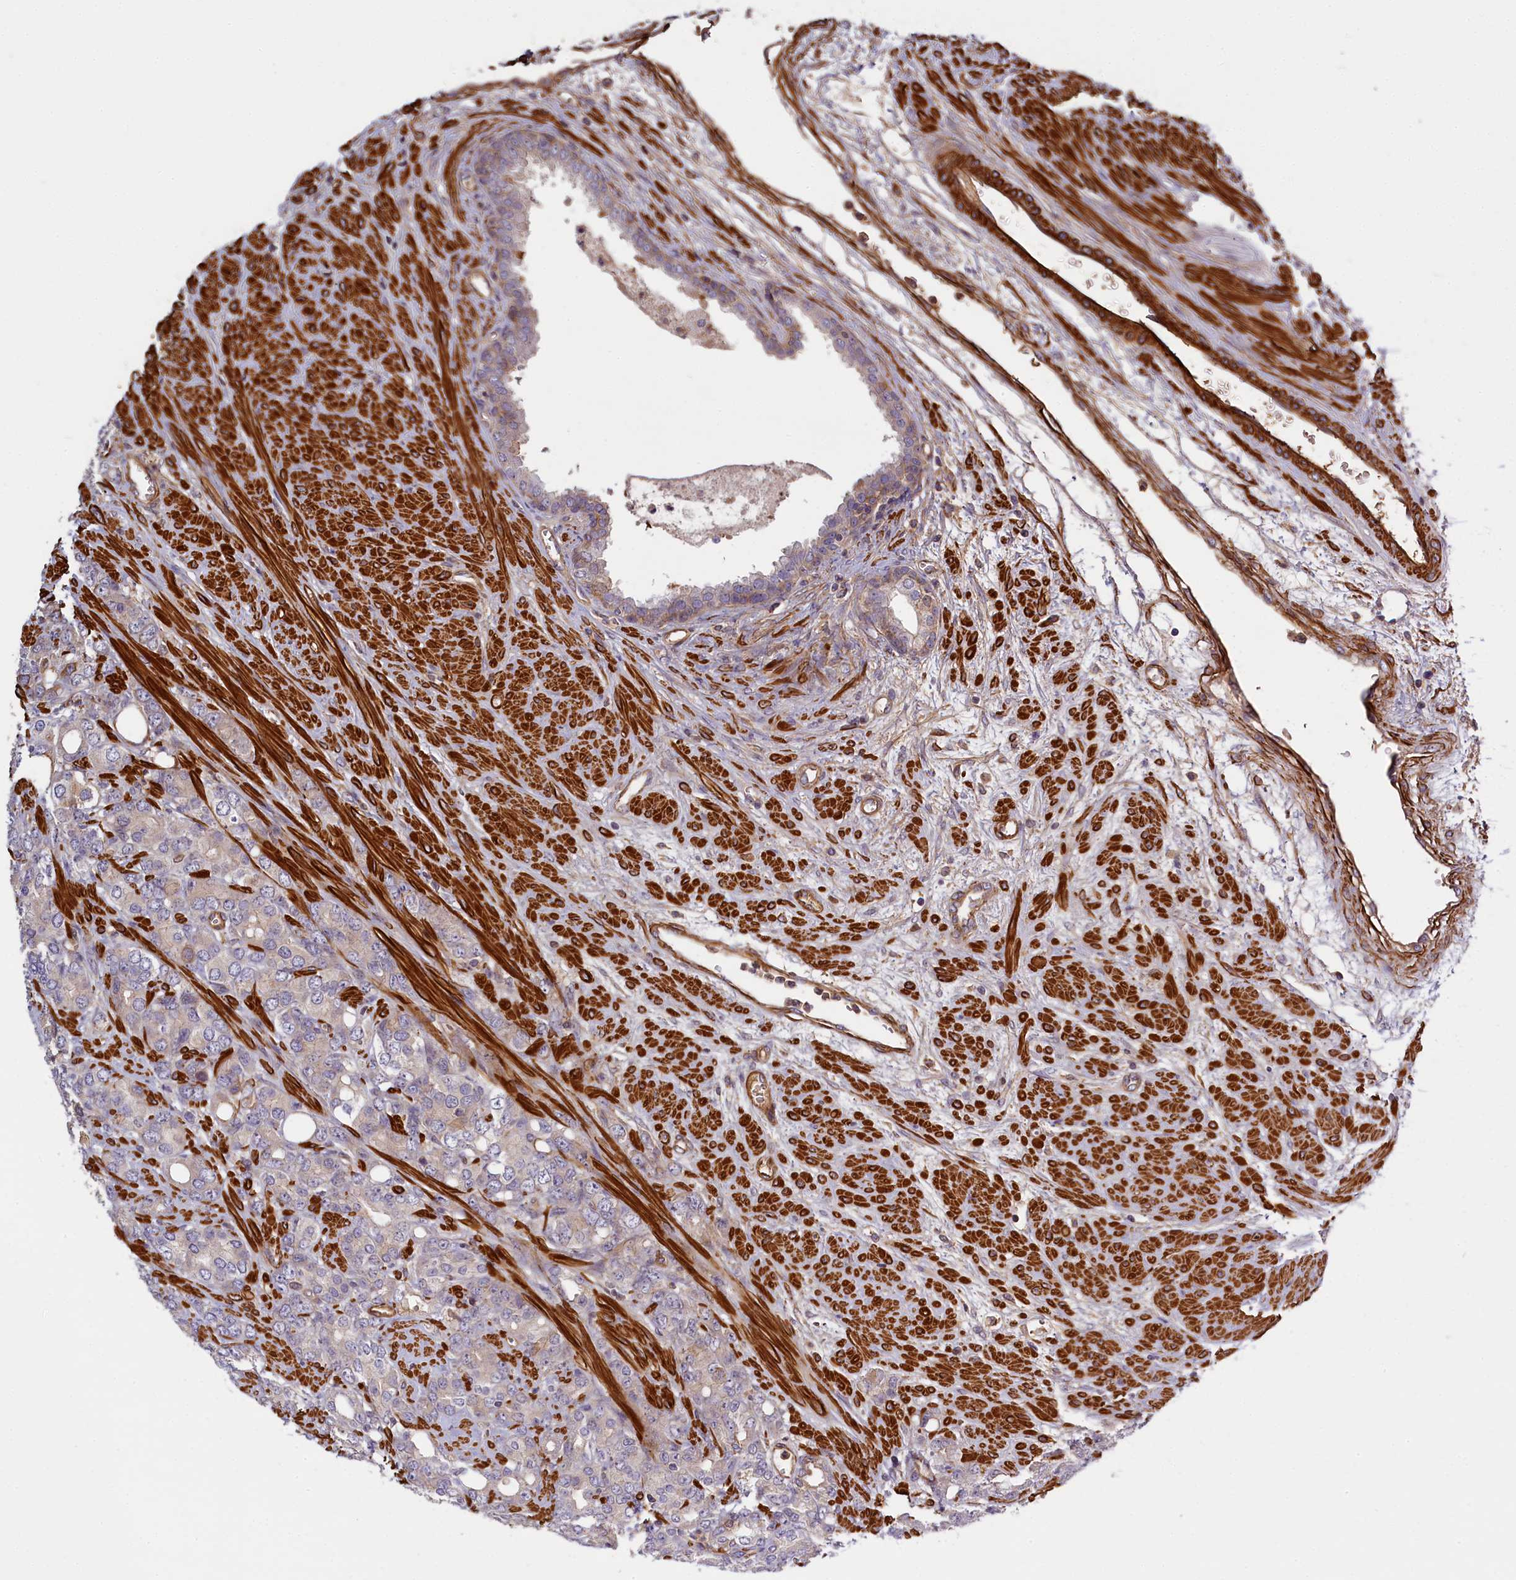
{"staining": {"intensity": "negative", "quantity": "none", "location": "none"}, "tissue": "prostate cancer", "cell_type": "Tumor cells", "image_type": "cancer", "snomed": [{"axis": "morphology", "description": "Adenocarcinoma, High grade"}, {"axis": "topography", "description": "Prostate"}], "caption": "Human adenocarcinoma (high-grade) (prostate) stained for a protein using immunohistochemistry reveals no staining in tumor cells.", "gene": "FUZ", "patient": {"sex": "male", "age": 62}}